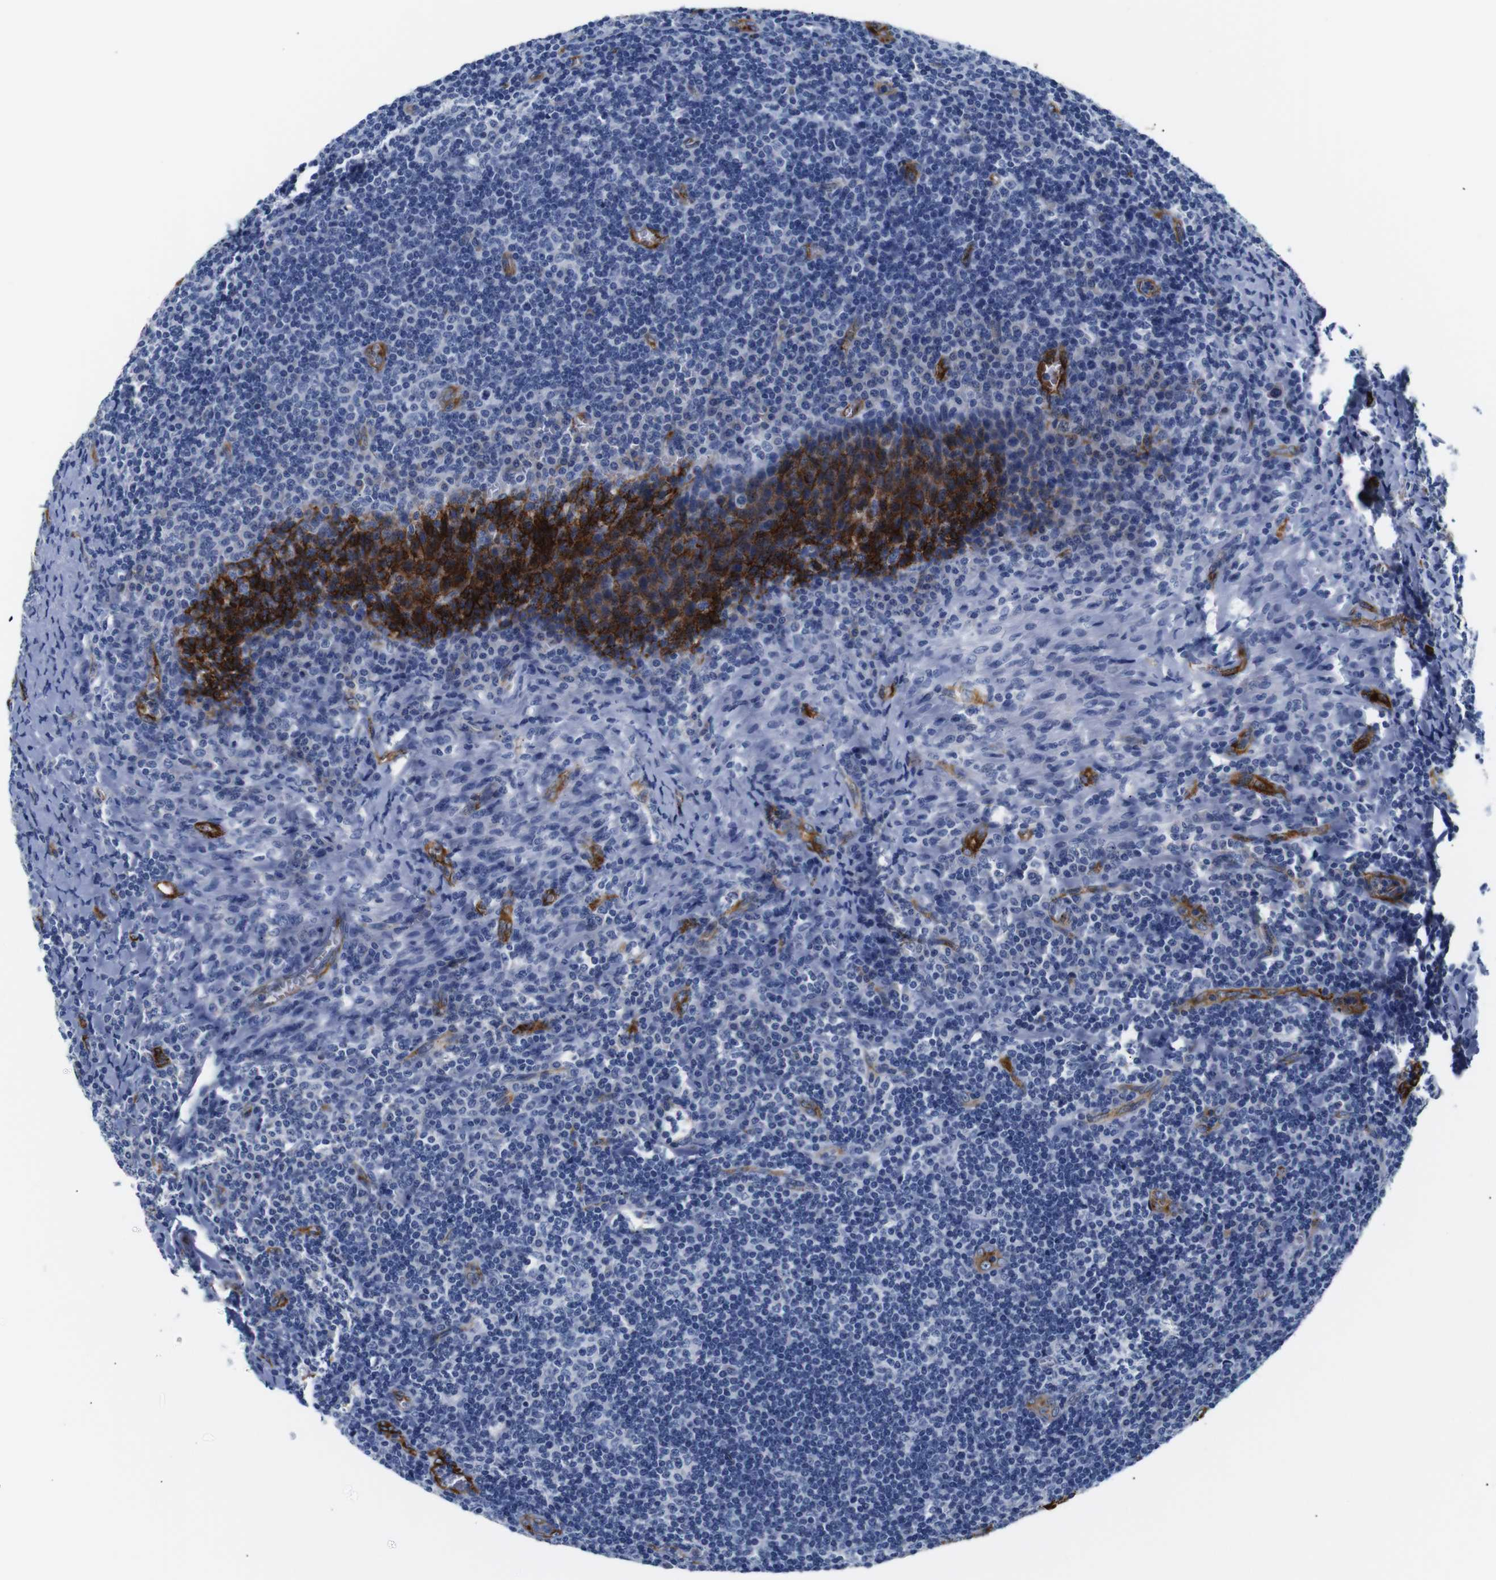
{"staining": {"intensity": "negative", "quantity": "none", "location": "none"}, "tissue": "tonsil", "cell_type": "Germinal center cells", "image_type": "normal", "snomed": [{"axis": "morphology", "description": "Normal tissue, NOS"}, {"axis": "topography", "description": "Tonsil"}], "caption": "IHC micrograph of unremarkable tonsil stained for a protein (brown), which demonstrates no expression in germinal center cells.", "gene": "MUC4", "patient": {"sex": "male", "age": 37}}